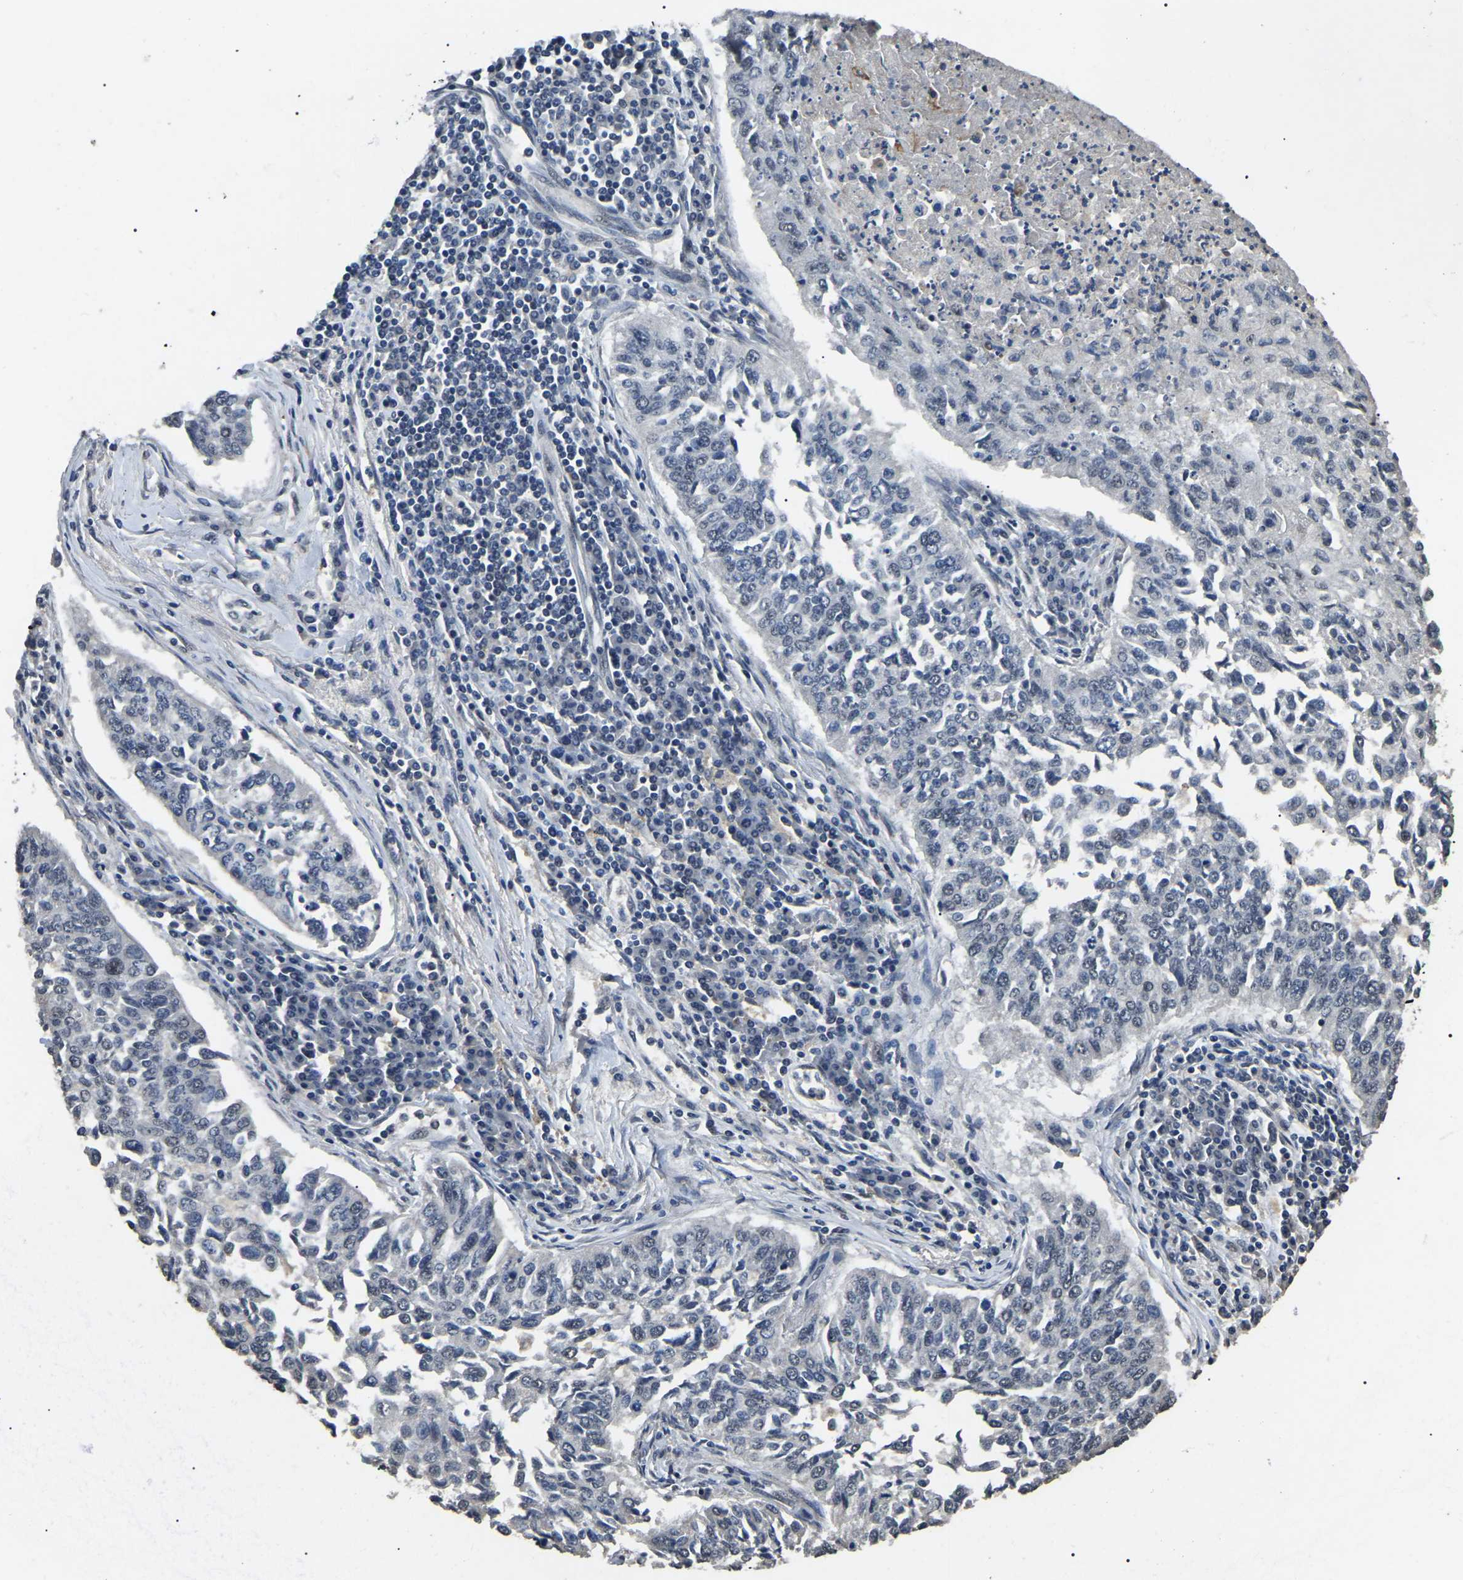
{"staining": {"intensity": "negative", "quantity": "none", "location": "none"}, "tissue": "lung cancer", "cell_type": "Tumor cells", "image_type": "cancer", "snomed": [{"axis": "morphology", "description": "Normal tissue, NOS"}, {"axis": "morphology", "description": "Squamous cell carcinoma, NOS"}, {"axis": "topography", "description": "Cartilage tissue"}, {"axis": "topography", "description": "Bronchus"}, {"axis": "topography", "description": "Lung"}], "caption": "Image shows no significant protein expression in tumor cells of squamous cell carcinoma (lung).", "gene": "PPM1E", "patient": {"sex": "female", "age": 49}}